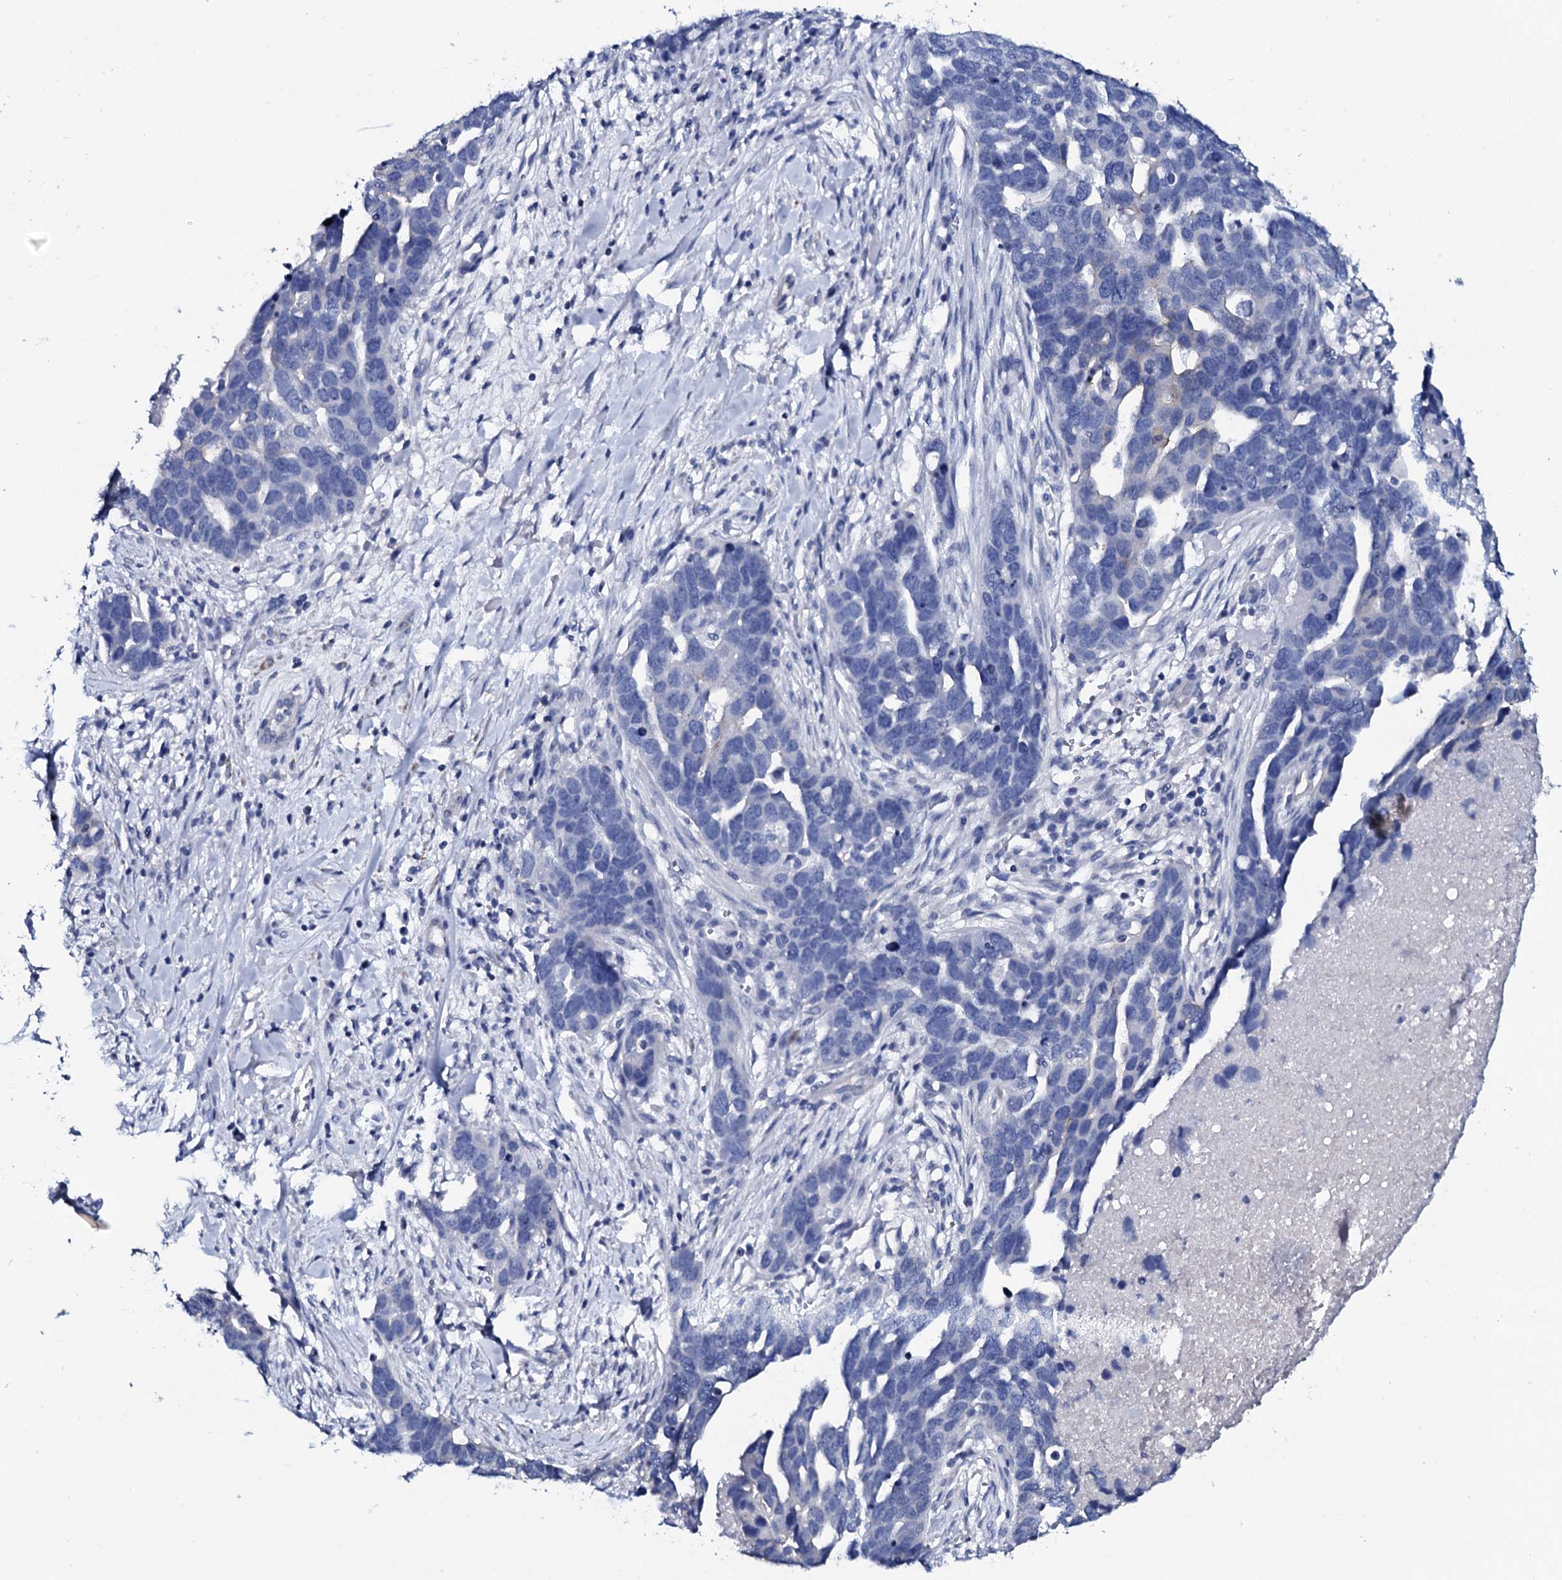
{"staining": {"intensity": "negative", "quantity": "none", "location": "none"}, "tissue": "ovarian cancer", "cell_type": "Tumor cells", "image_type": "cancer", "snomed": [{"axis": "morphology", "description": "Cystadenocarcinoma, serous, NOS"}, {"axis": "topography", "description": "Ovary"}], "caption": "Immunohistochemistry (IHC) histopathology image of neoplastic tissue: human ovarian cancer (serous cystadenocarcinoma) stained with DAB (3,3'-diaminobenzidine) exhibits no significant protein staining in tumor cells. Brightfield microscopy of IHC stained with DAB (brown) and hematoxylin (blue), captured at high magnification.", "gene": "GYS2", "patient": {"sex": "female", "age": 54}}